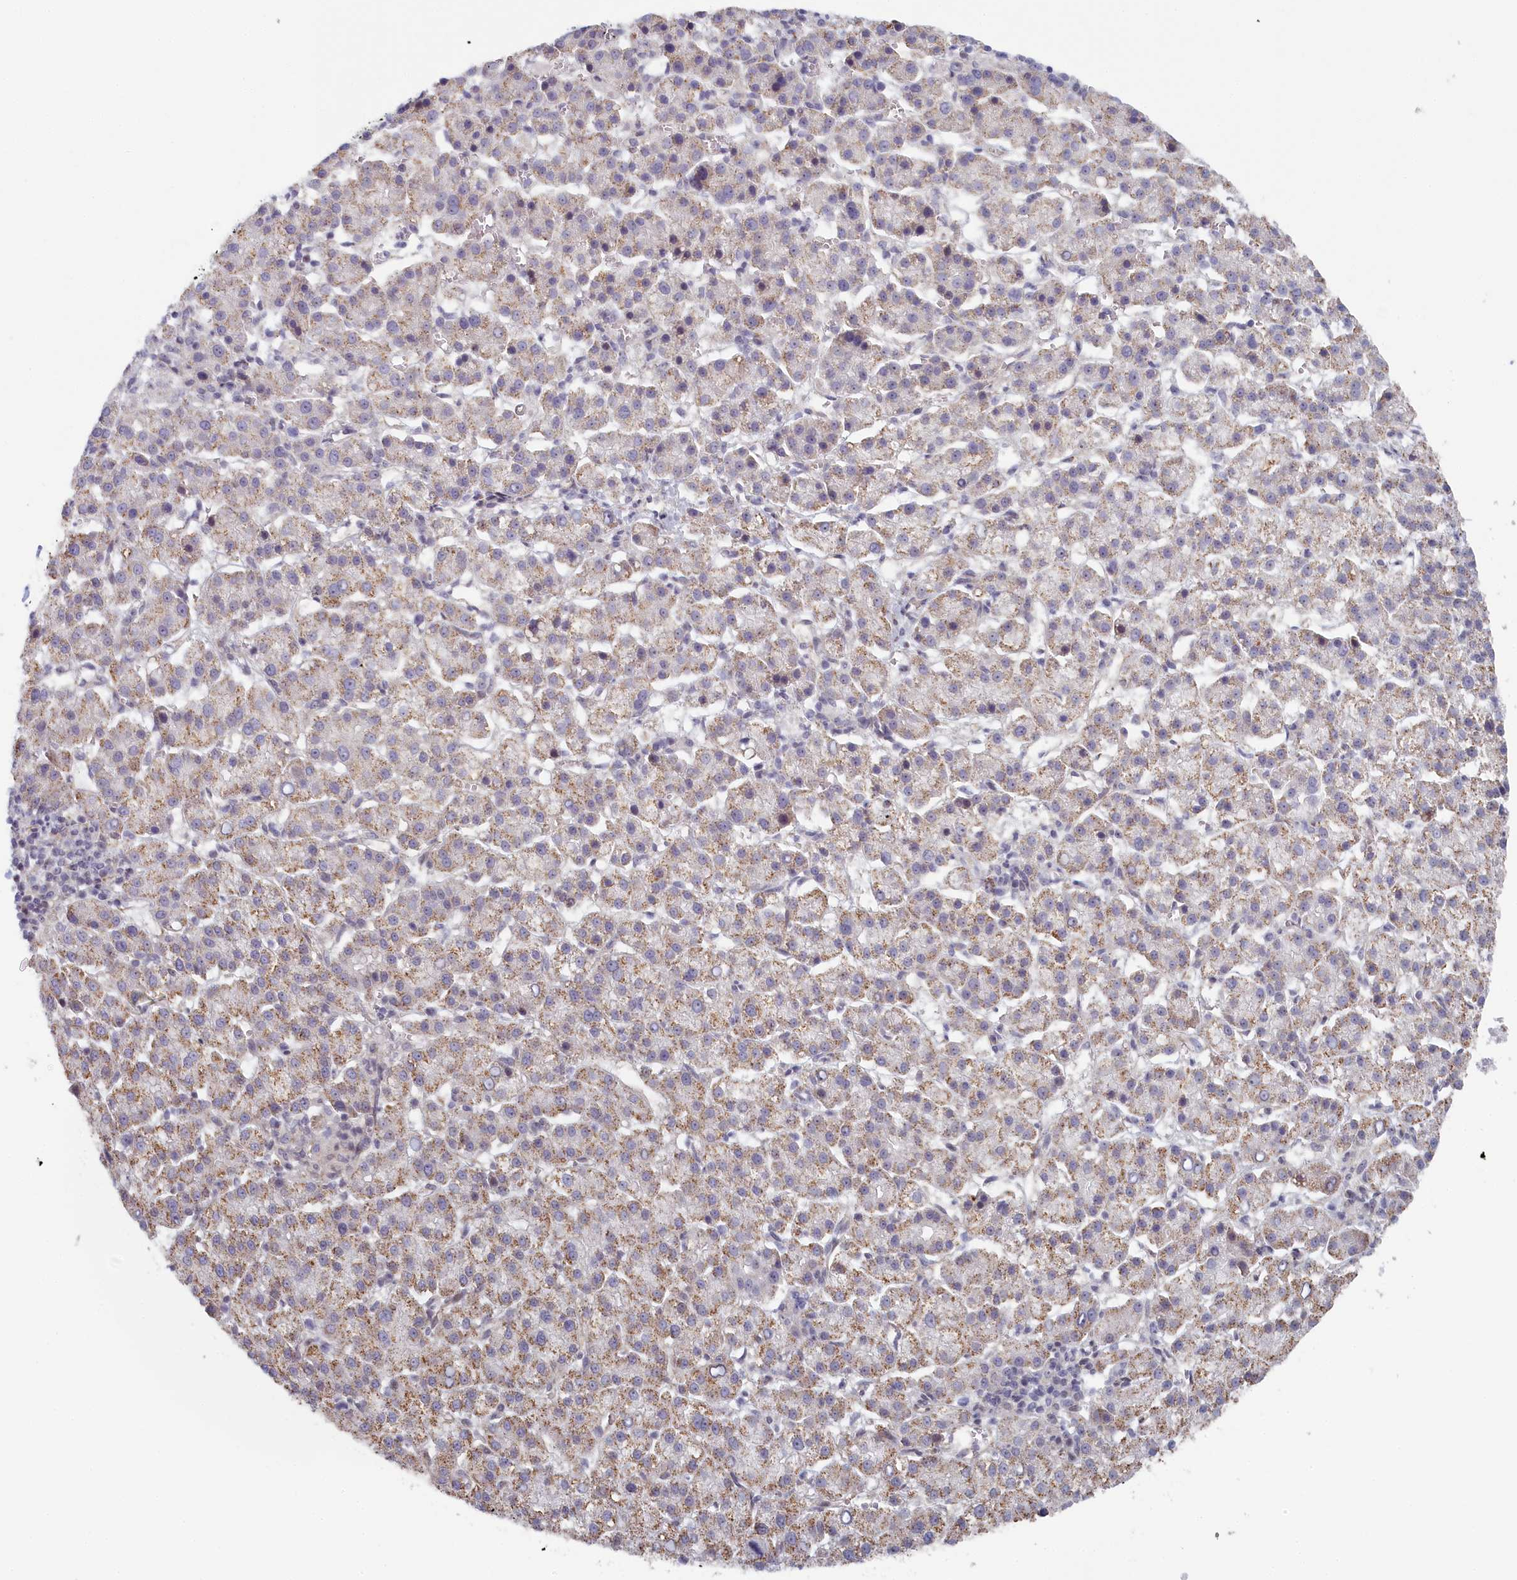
{"staining": {"intensity": "weak", "quantity": ">75%", "location": "cytoplasmic/membranous"}, "tissue": "liver cancer", "cell_type": "Tumor cells", "image_type": "cancer", "snomed": [{"axis": "morphology", "description": "Carcinoma, Hepatocellular, NOS"}, {"axis": "topography", "description": "Liver"}], "caption": "Immunohistochemical staining of liver cancer (hepatocellular carcinoma) shows low levels of weak cytoplasmic/membranous protein positivity in approximately >75% of tumor cells. (DAB (3,3'-diaminobenzidine) IHC, brown staining for protein, blue staining for nuclei).", "gene": "INTS4", "patient": {"sex": "female", "age": 58}}